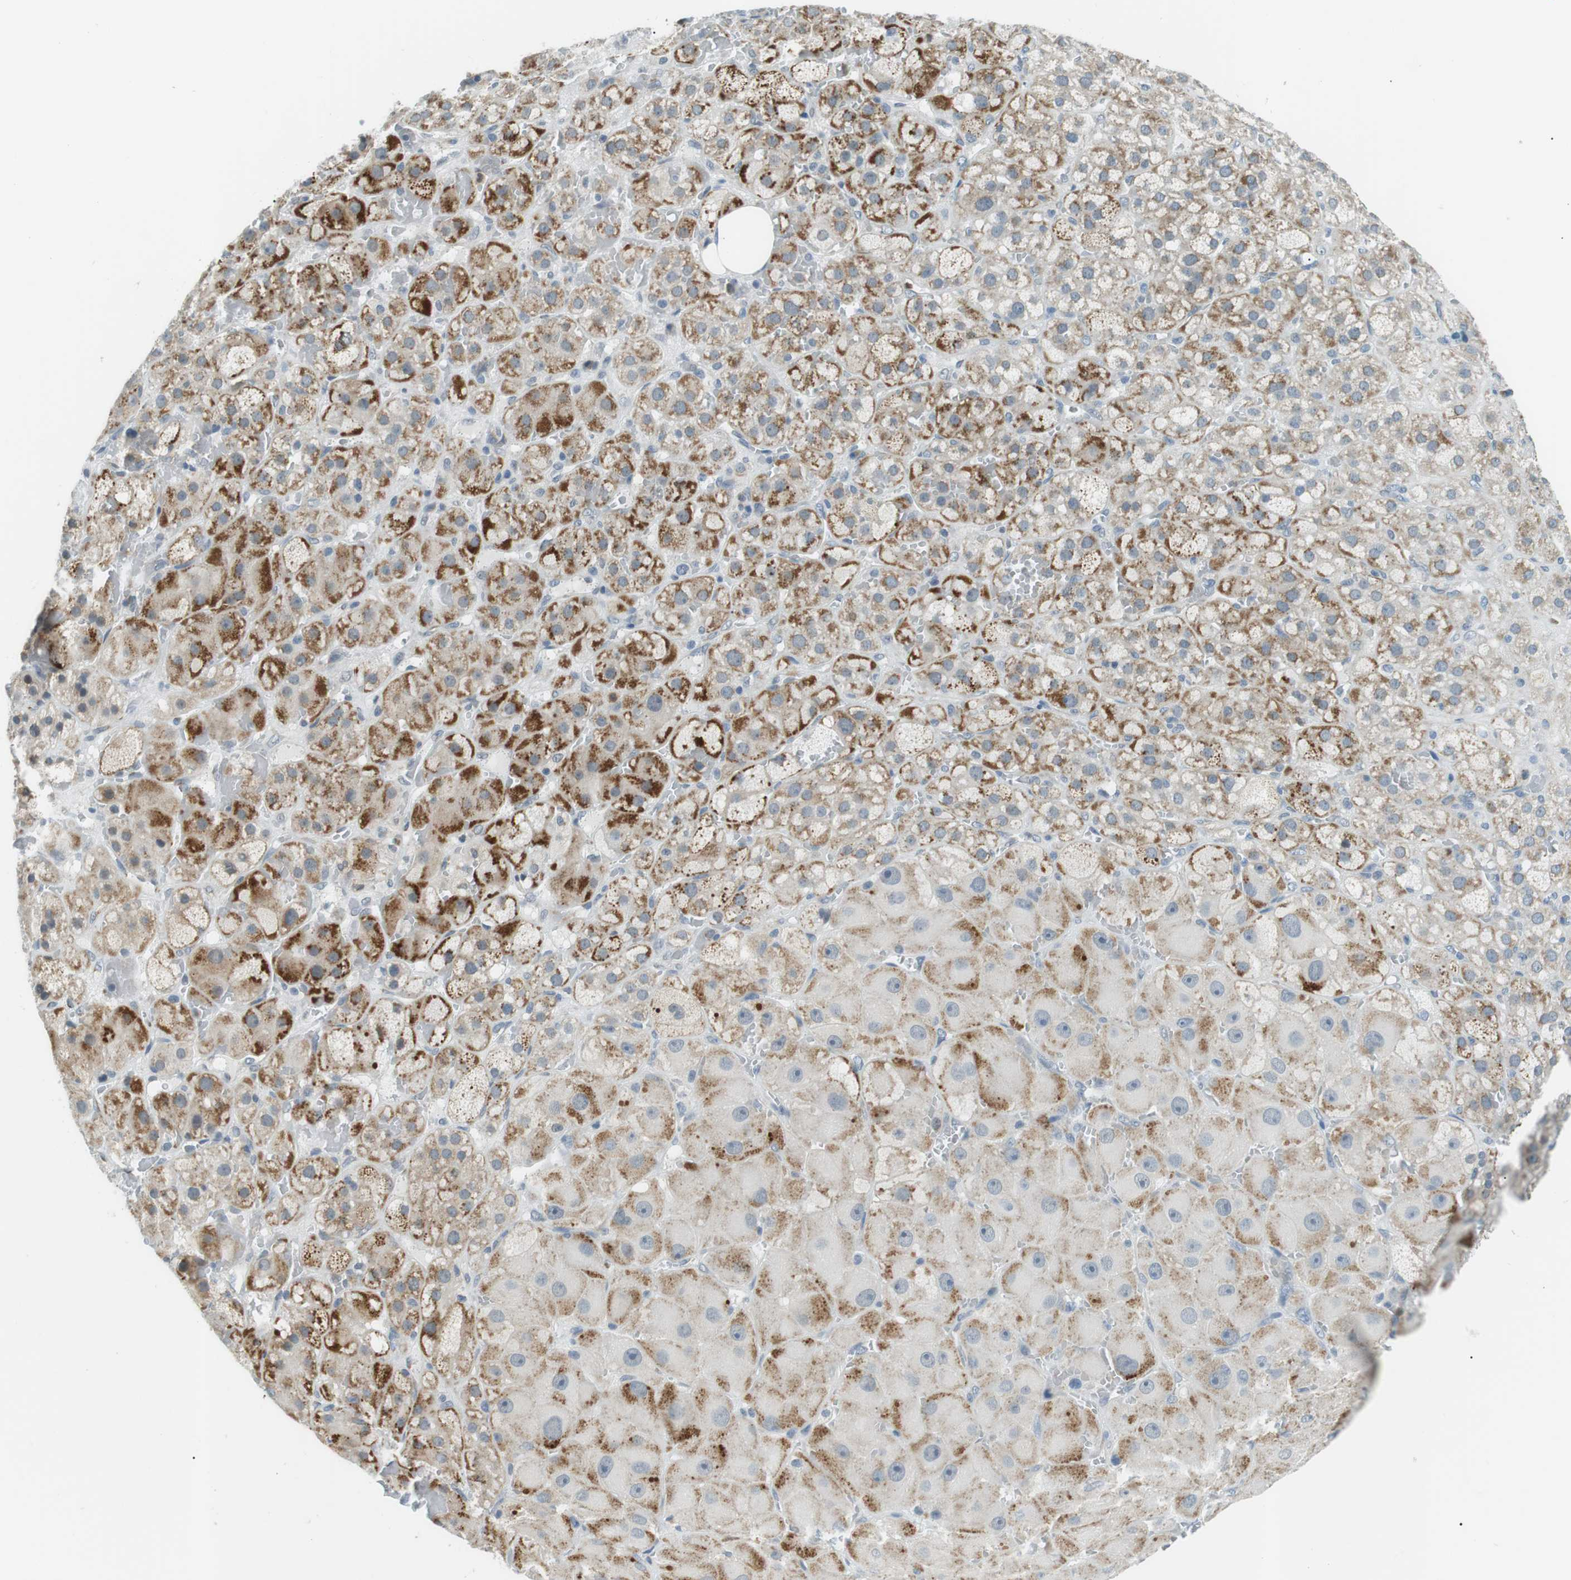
{"staining": {"intensity": "moderate", "quantity": "25%-75%", "location": "cytoplasmic/membranous"}, "tissue": "adrenal gland", "cell_type": "Glandular cells", "image_type": "normal", "snomed": [{"axis": "morphology", "description": "Normal tissue, NOS"}, {"axis": "topography", "description": "Adrenal gland"}], "caption": "The image reveals immunohistochemical staining of unremarkable adrenal gland. There is moderate cytoplasmic/membranous positivity is appreciated in about 25%-75% of glandular cells. (brown staining indicates protein expression, while blue staining denotes nuclei).", "gene": "ENSG00000289724", "patient": {"sex": "female", "age": 47}}